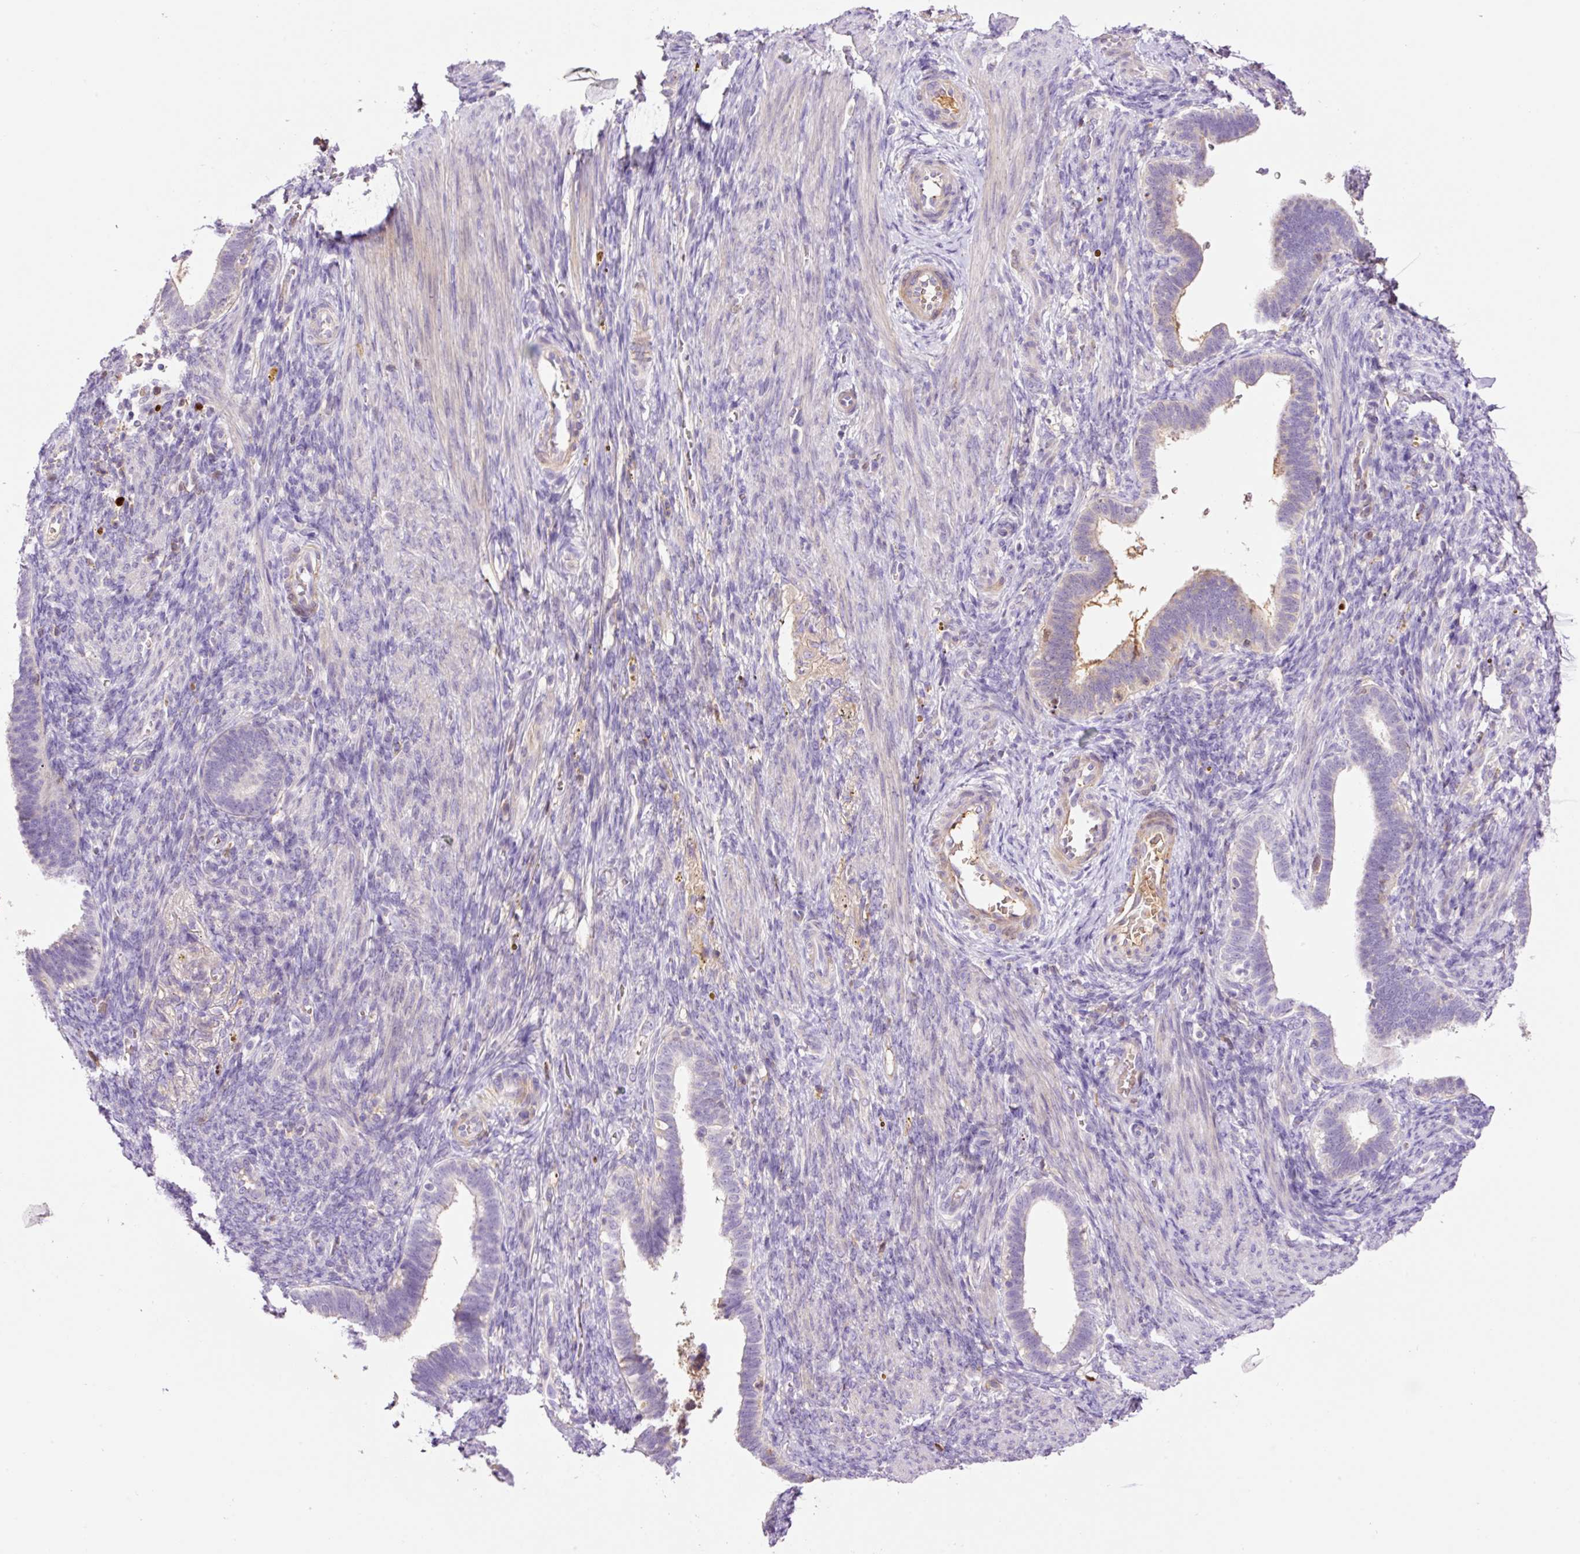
{"staining": {"intensity": "negative", "quantity": "none", "location": "none"}, "tissue": "endometrium", "cell_type": "Cells in endometrial stroma", "image_type": "normal", "snomed": [{"axis": "morphology", "description": "Normal tissue, NOS"}, {"axis": "topography", "description": "Endometrium"}], "caption": "This is a micrograph of immunohistochemistry (IHC) staining of unremarkable endometrium, which shows no positivity in cells in endometrial stroma. Nuclei are stained in blue.", "gene": "DPPA4", "patient": {"sex": "female", "age": 34}}